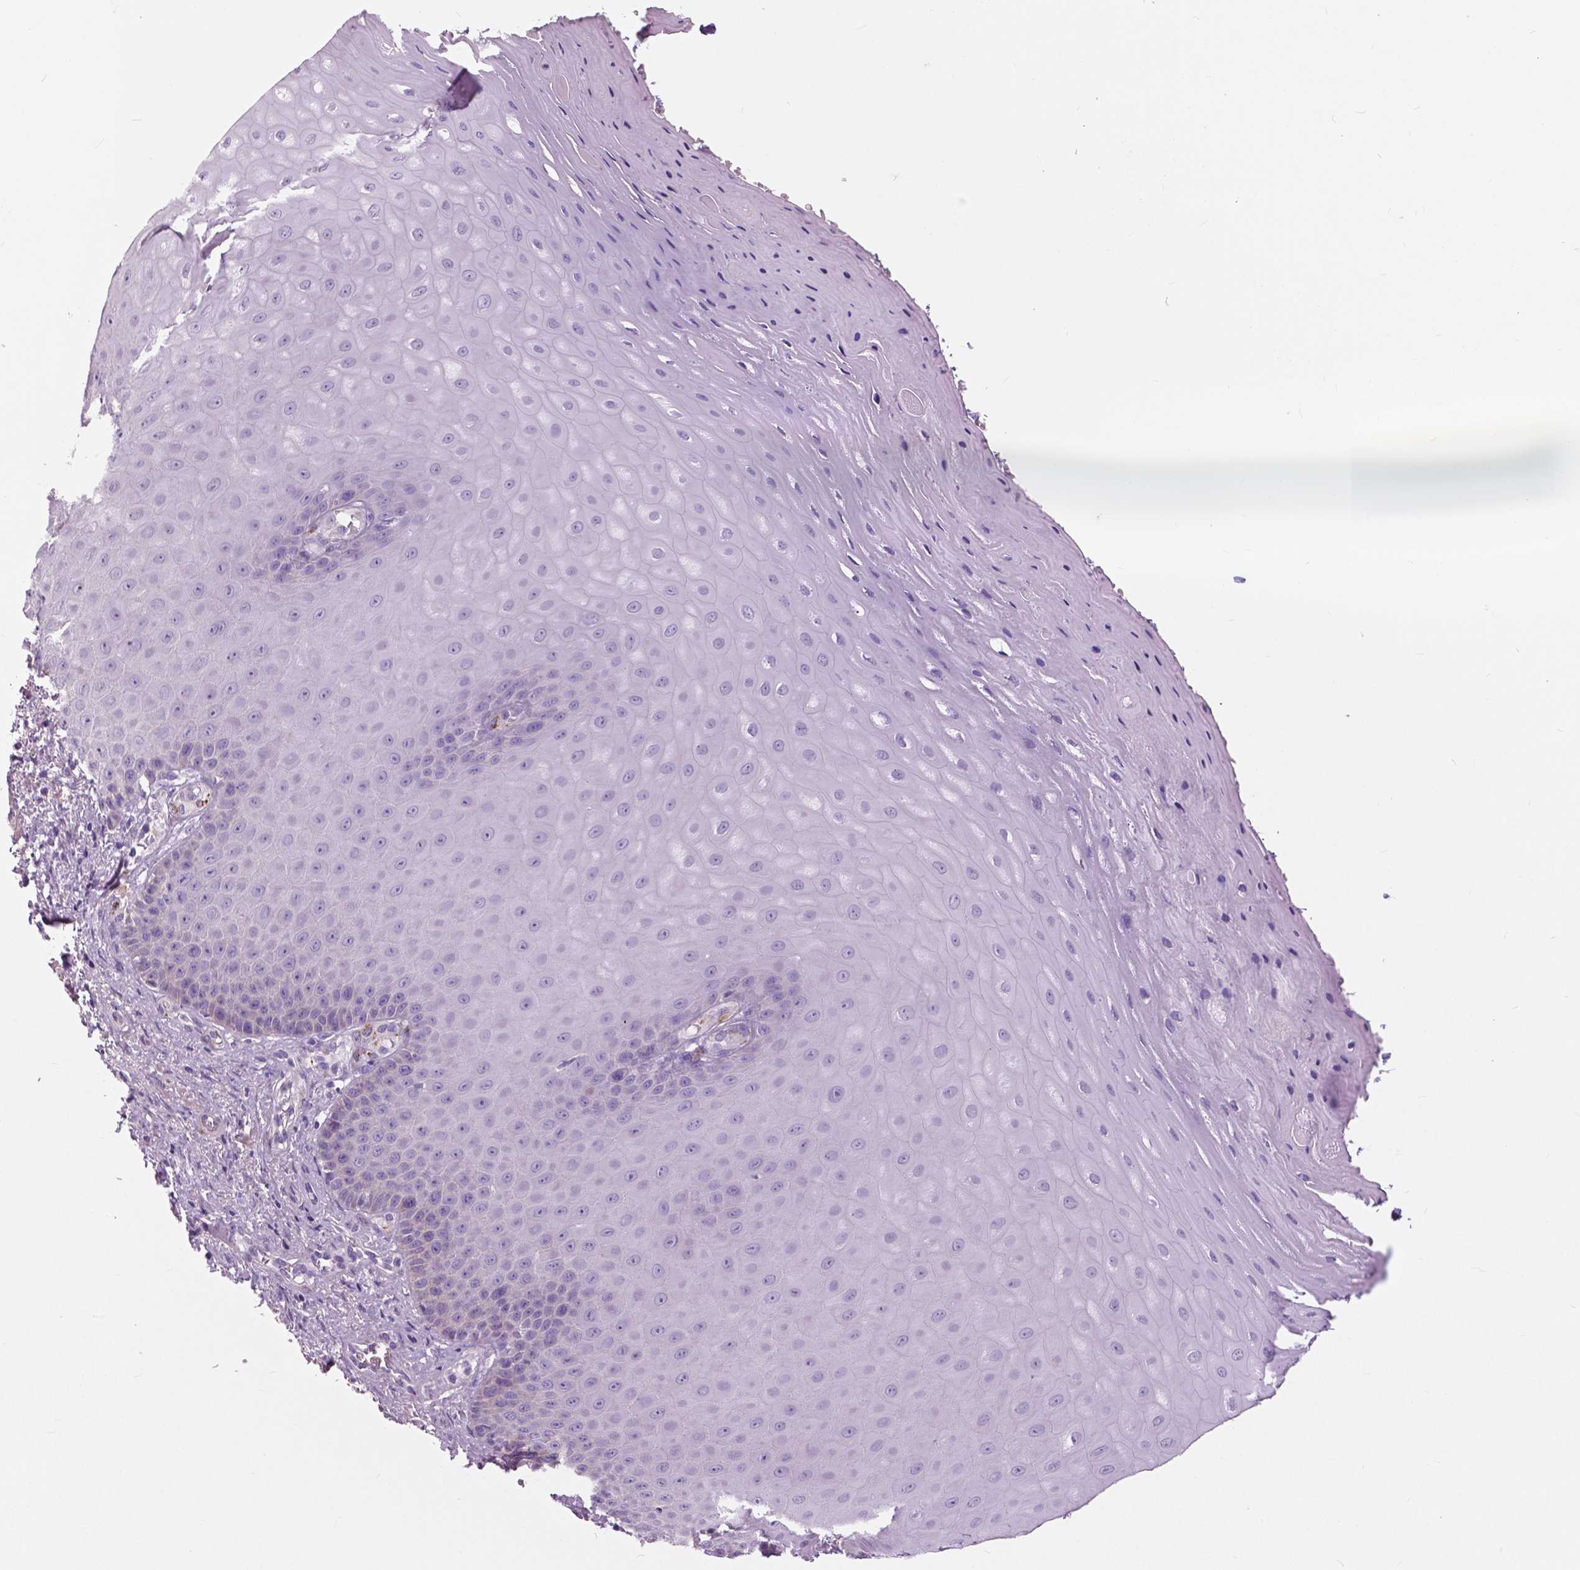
{"staining": {"intensity": "negative", "quantity": "none", "location": "none"}, "tissue": "vagina", "cell_type": "Squamous epithelial cells", "image_type": "normal", "snomed": [{"axis": "morphology", "description": "Normal tissue, NOS"}, {"axis": "topography", "description": "Vagina"}], "caption": "The immunohistochemistry (IHC) micrograph has no significant expression in squamous epithelial cells of vagina. The staining is performed using DAB brown chromogen with nuclei counter-stained in using hematoxylin.", "gene": "SERPINI1", "patient": {"sex": "female", "age": 83}}